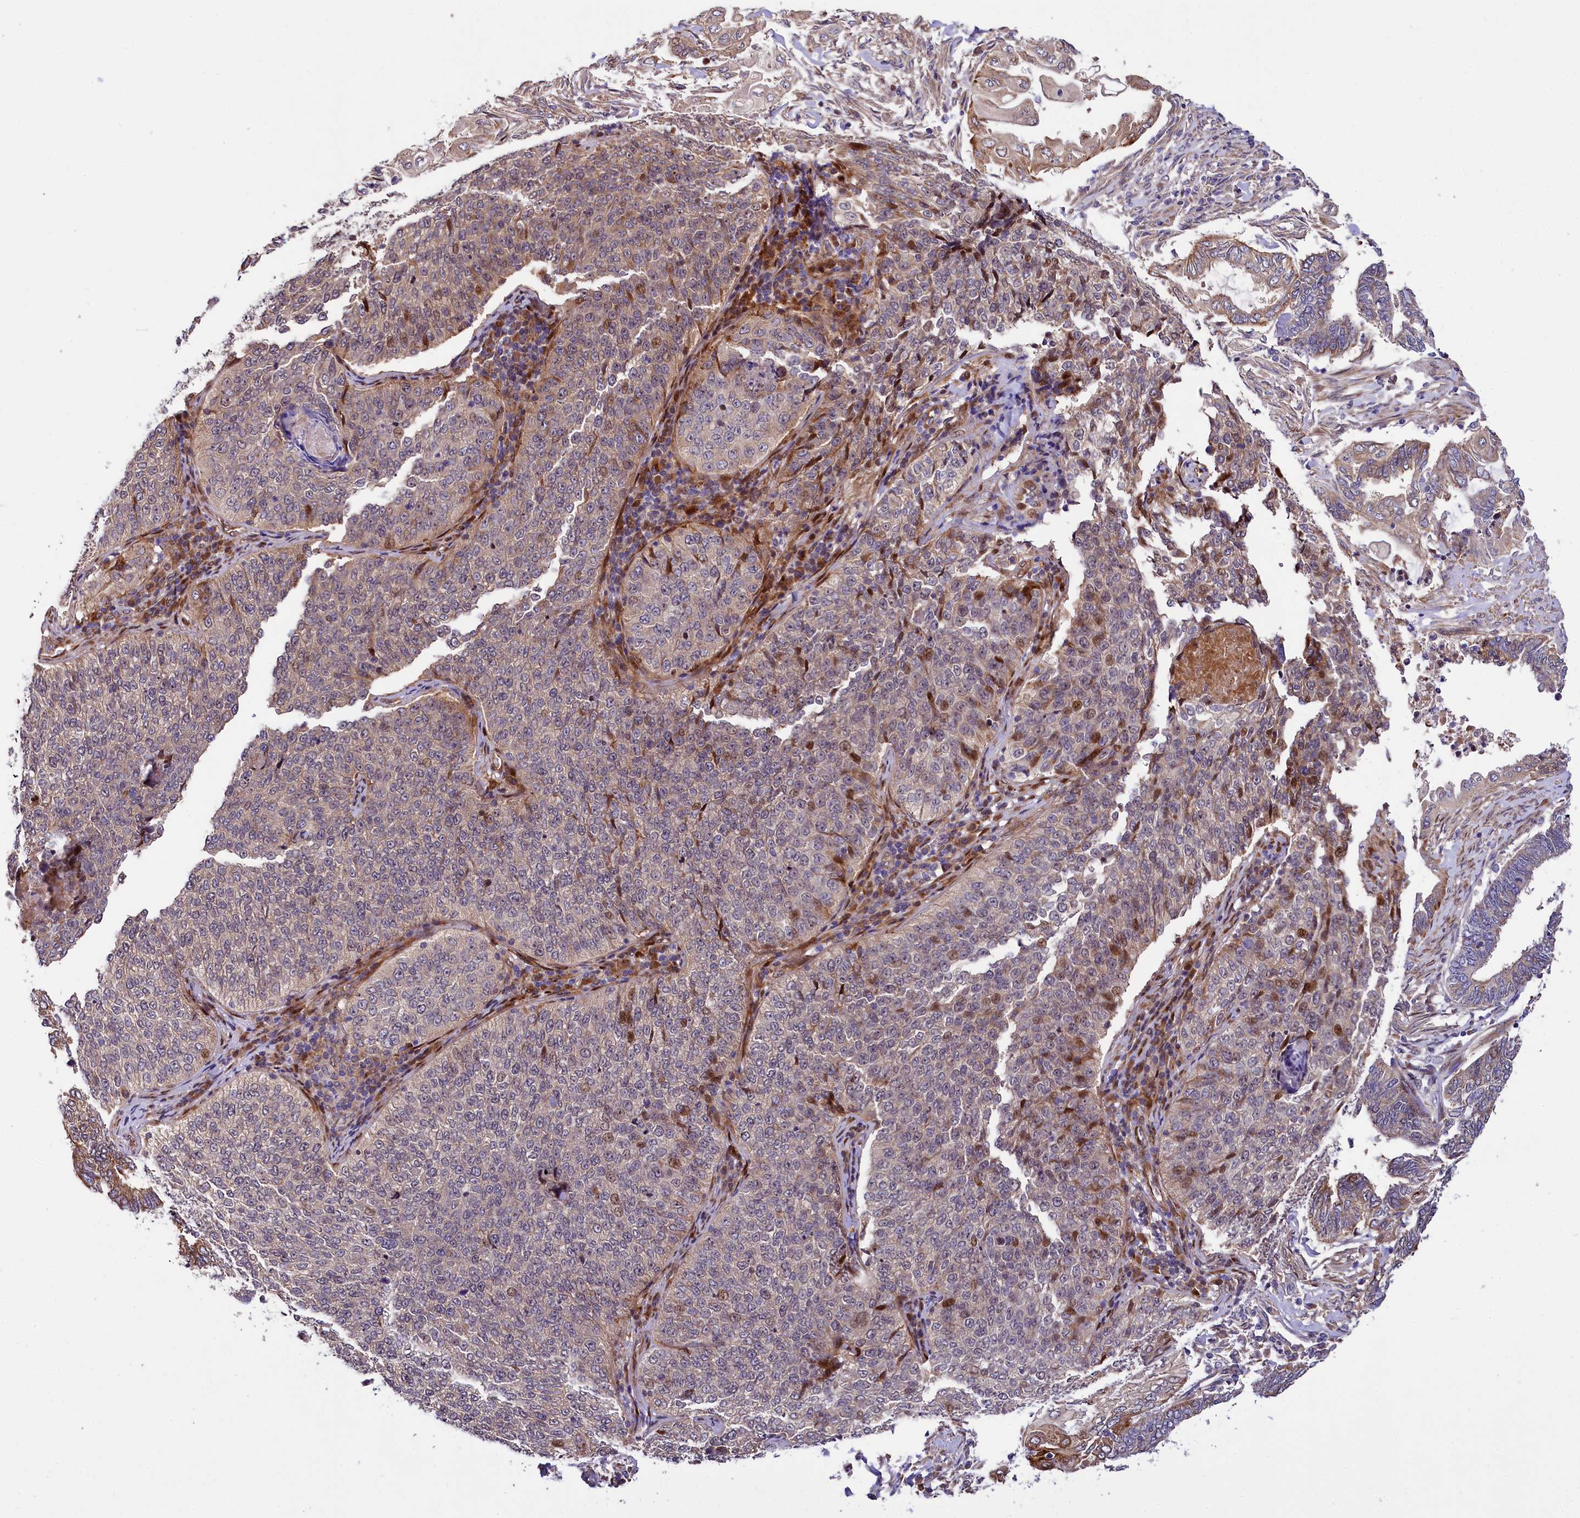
{"staining": {"intensity": "moderate", "quantity": "<25%", "location": "nuclear"}, "tissue": "cervical cancer", "cell_type": "Tumor cells", "image_type": "cancer", "snomed": [{"axis": "morphology", "description": "Squamous cell carcinoma, NOS"}, {"axis": "topography", "description": "Cervix"}], "caption": "Protein expression analysis of human cervical squamous cell carcinoma reveals moderate nuclear expression in about <25% of tumor cells.", "gene": "PDZRN3", "patient": {"sex": "female", "age": 35}}